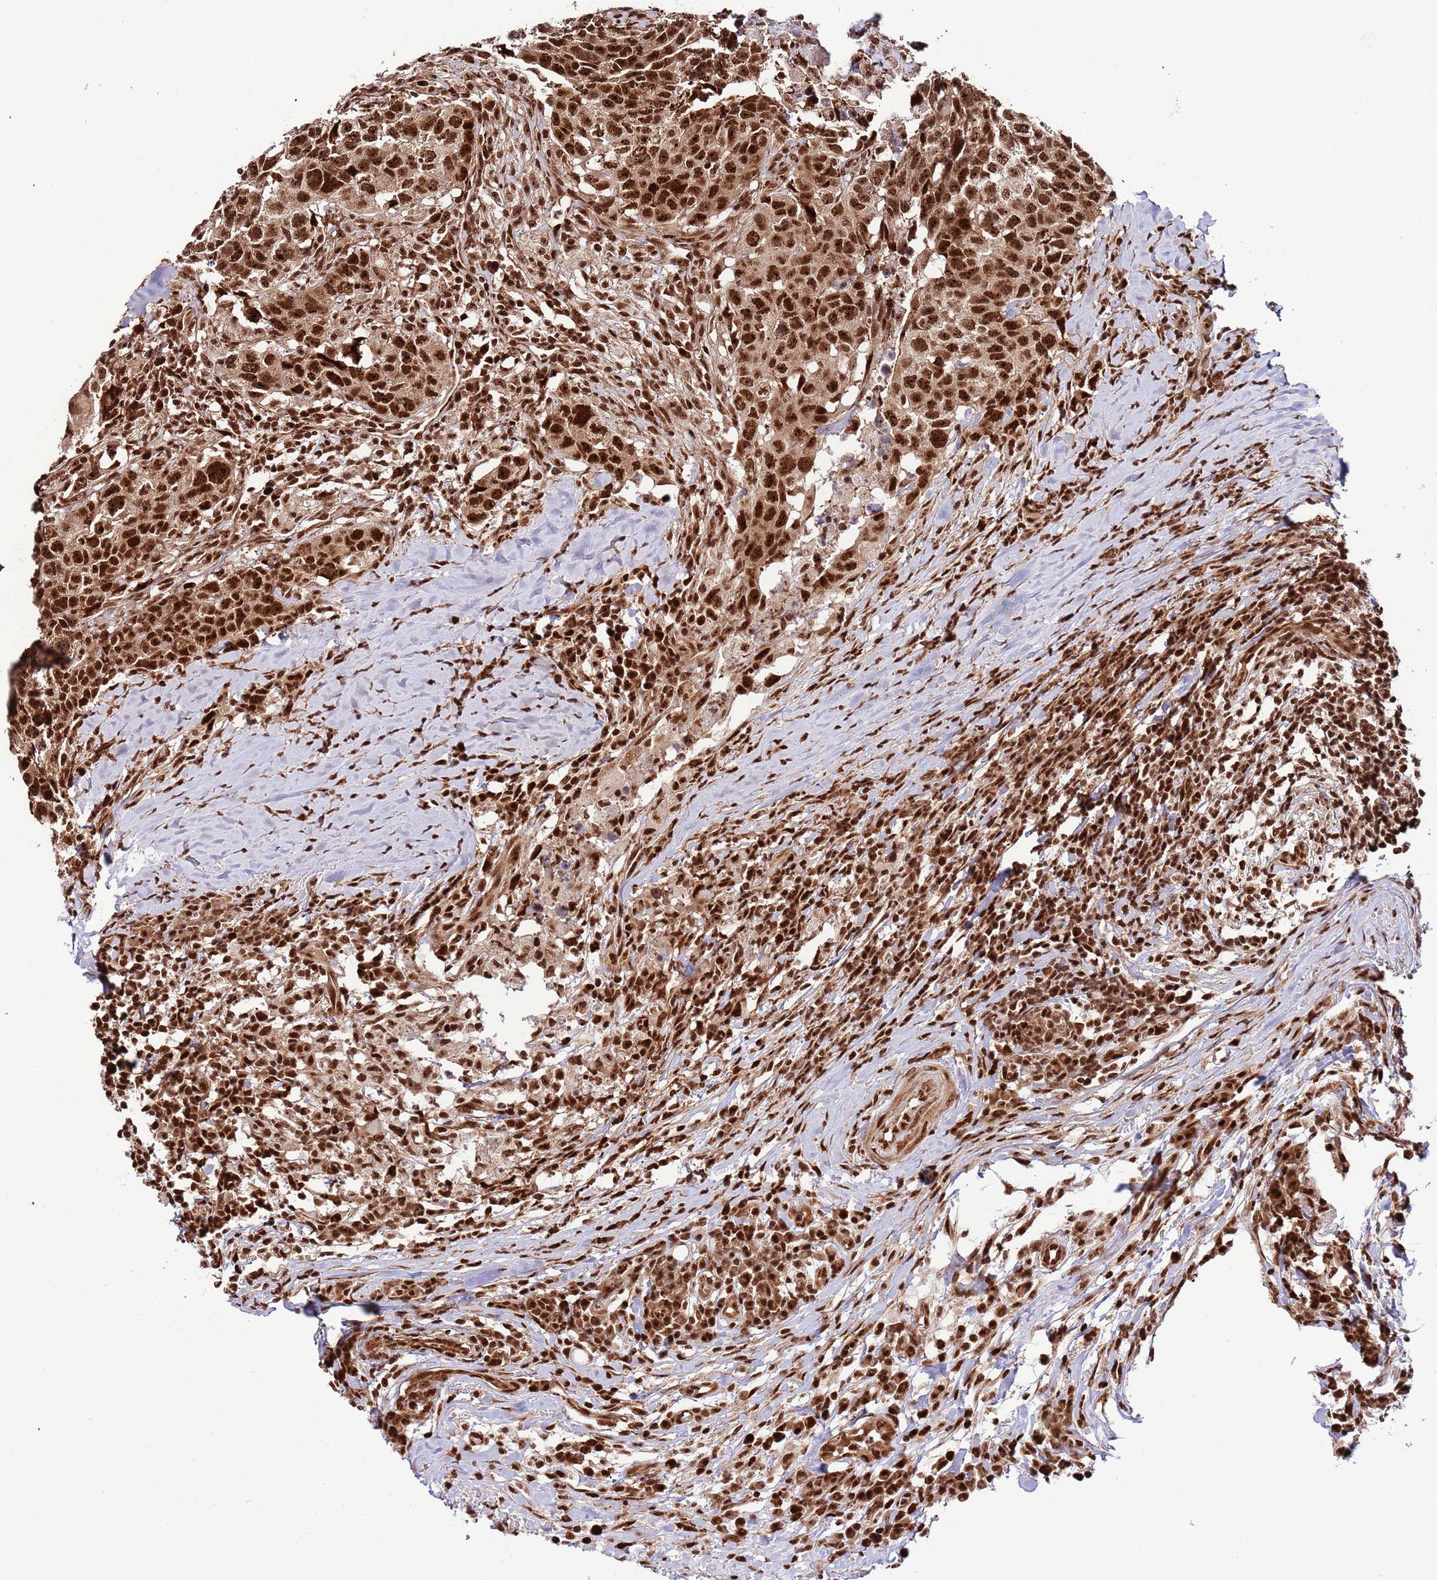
{"staining": {"intensity": "strong", "quantity": ">75%", "location": "nuclear"}, "tissue": "head and neck cancer", "cell_type": "Tumor cells", "image_type": "cancer", "snomed": [{"axis": "morphology", "description": "Normal tissue, NOS"}, {"axis": "morphology", "description": "Squamous cell carcinoma, NOS"}, {"axis": "topography", "description": "Skeletal muscle"}, {"axis": "topography", "description": "Vascular tissue"}, {"axis": "topography", "description": "Peripheral nerve tissue"}, {"axis": "topography", "description": "Head-Neck"}], "caption": "Protein expression analysis of head and neck cancer (squamous cell carcinoma) displays strong nuclear expression in approximately >75% of tumor cells.", "gene": "RIF1", "patient": {"sex": "male", "age": 66}}